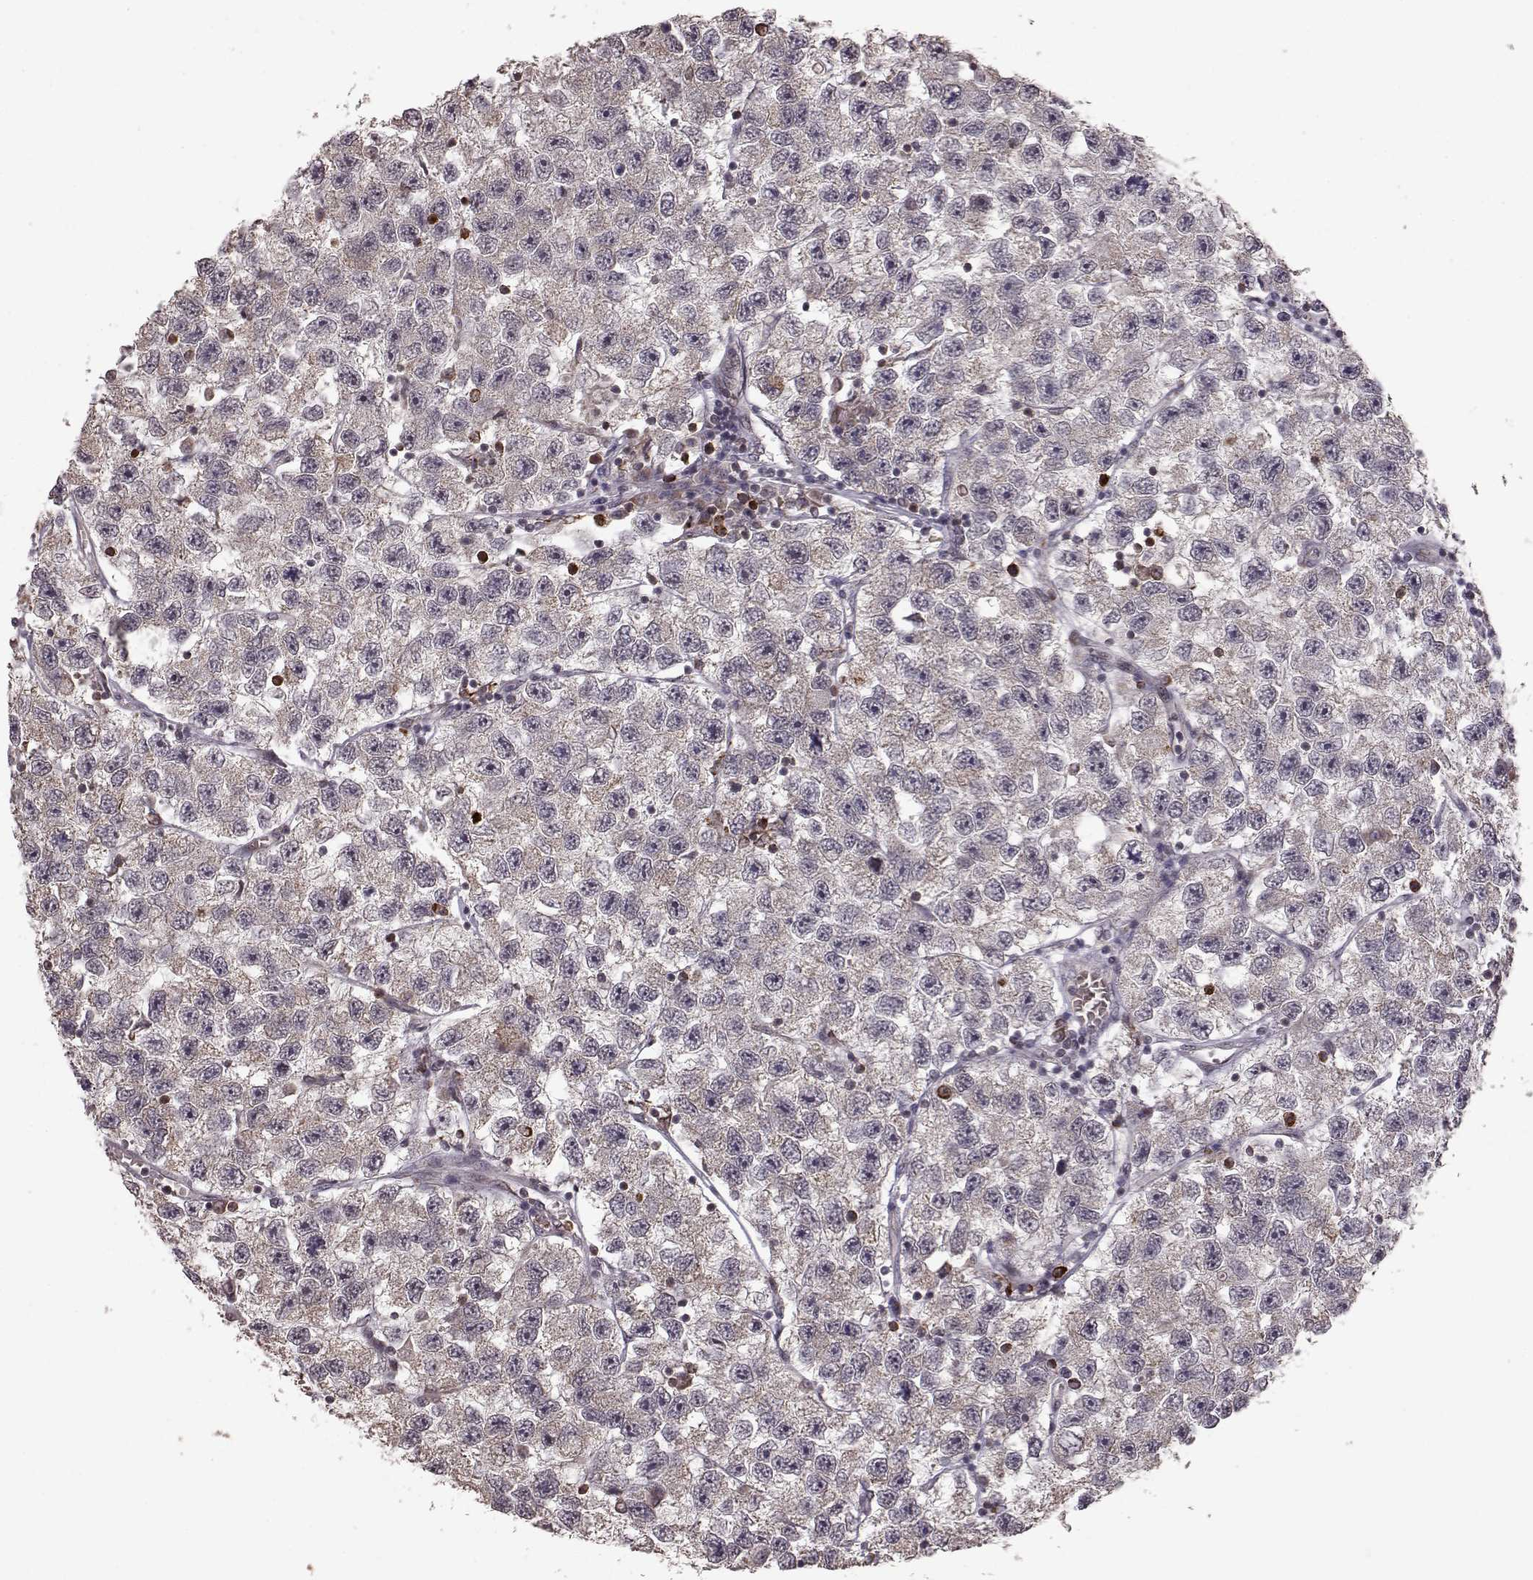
{"staining": {"intensity": "negative", "quantity": "none", "location": "none"}, "tissue": "testis cancer", "cell_type": "Tumor cells", "image_type": "cancer", "snomed": [{"axis": "morphology", "description": "Seminoma, NOS"}, {"axis": "topography", "description": "Testis"}], "caption": "IHC image of human seminoma (testis) stained for a protein (brown), which displays no staining in tumor cells.", "gene": "ELOVL5", "patient": {"sex": "male", "age": 26}}